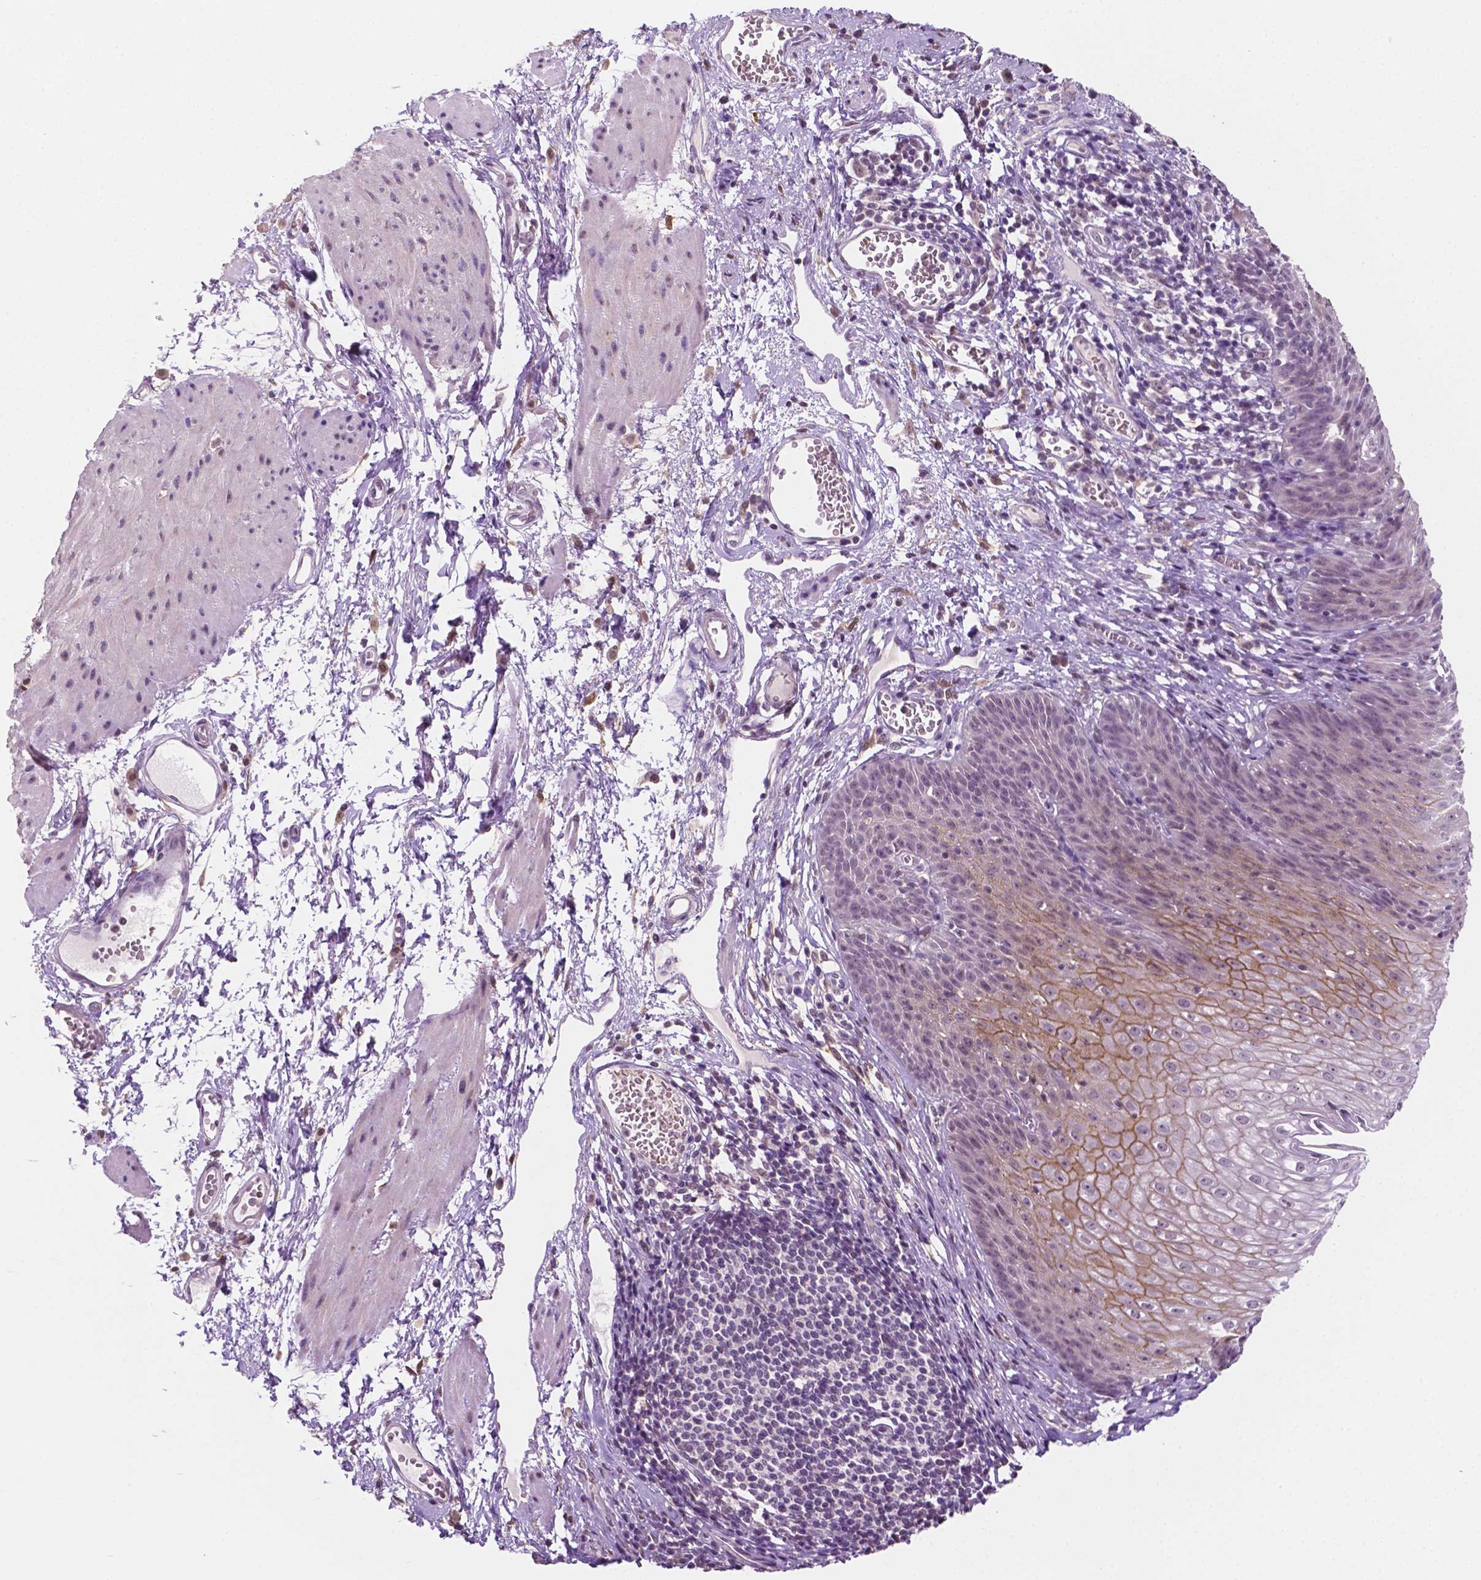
{"staining": {"intensity": "moderate", "quantity": "<25%", "location": "cytoplasmic/membranous"}, "tissue": "esophagus", "cell_type": "Squamous epithelial cells", "image_type": "normal", "snomed": [{"axis": "morphology", "description": "Normal tissue, NOS"}, {"axis": "topography", "description": "Esophagus"}], "caption": "Protein positivity by immunohistochemistry displays moderate cytoplasmic/membranous positivity in approximately <25% of squamous epithelial cells in normal esophagus.", "gene": "SHLD3", "patient": {"sex": "male", "age": 72}}